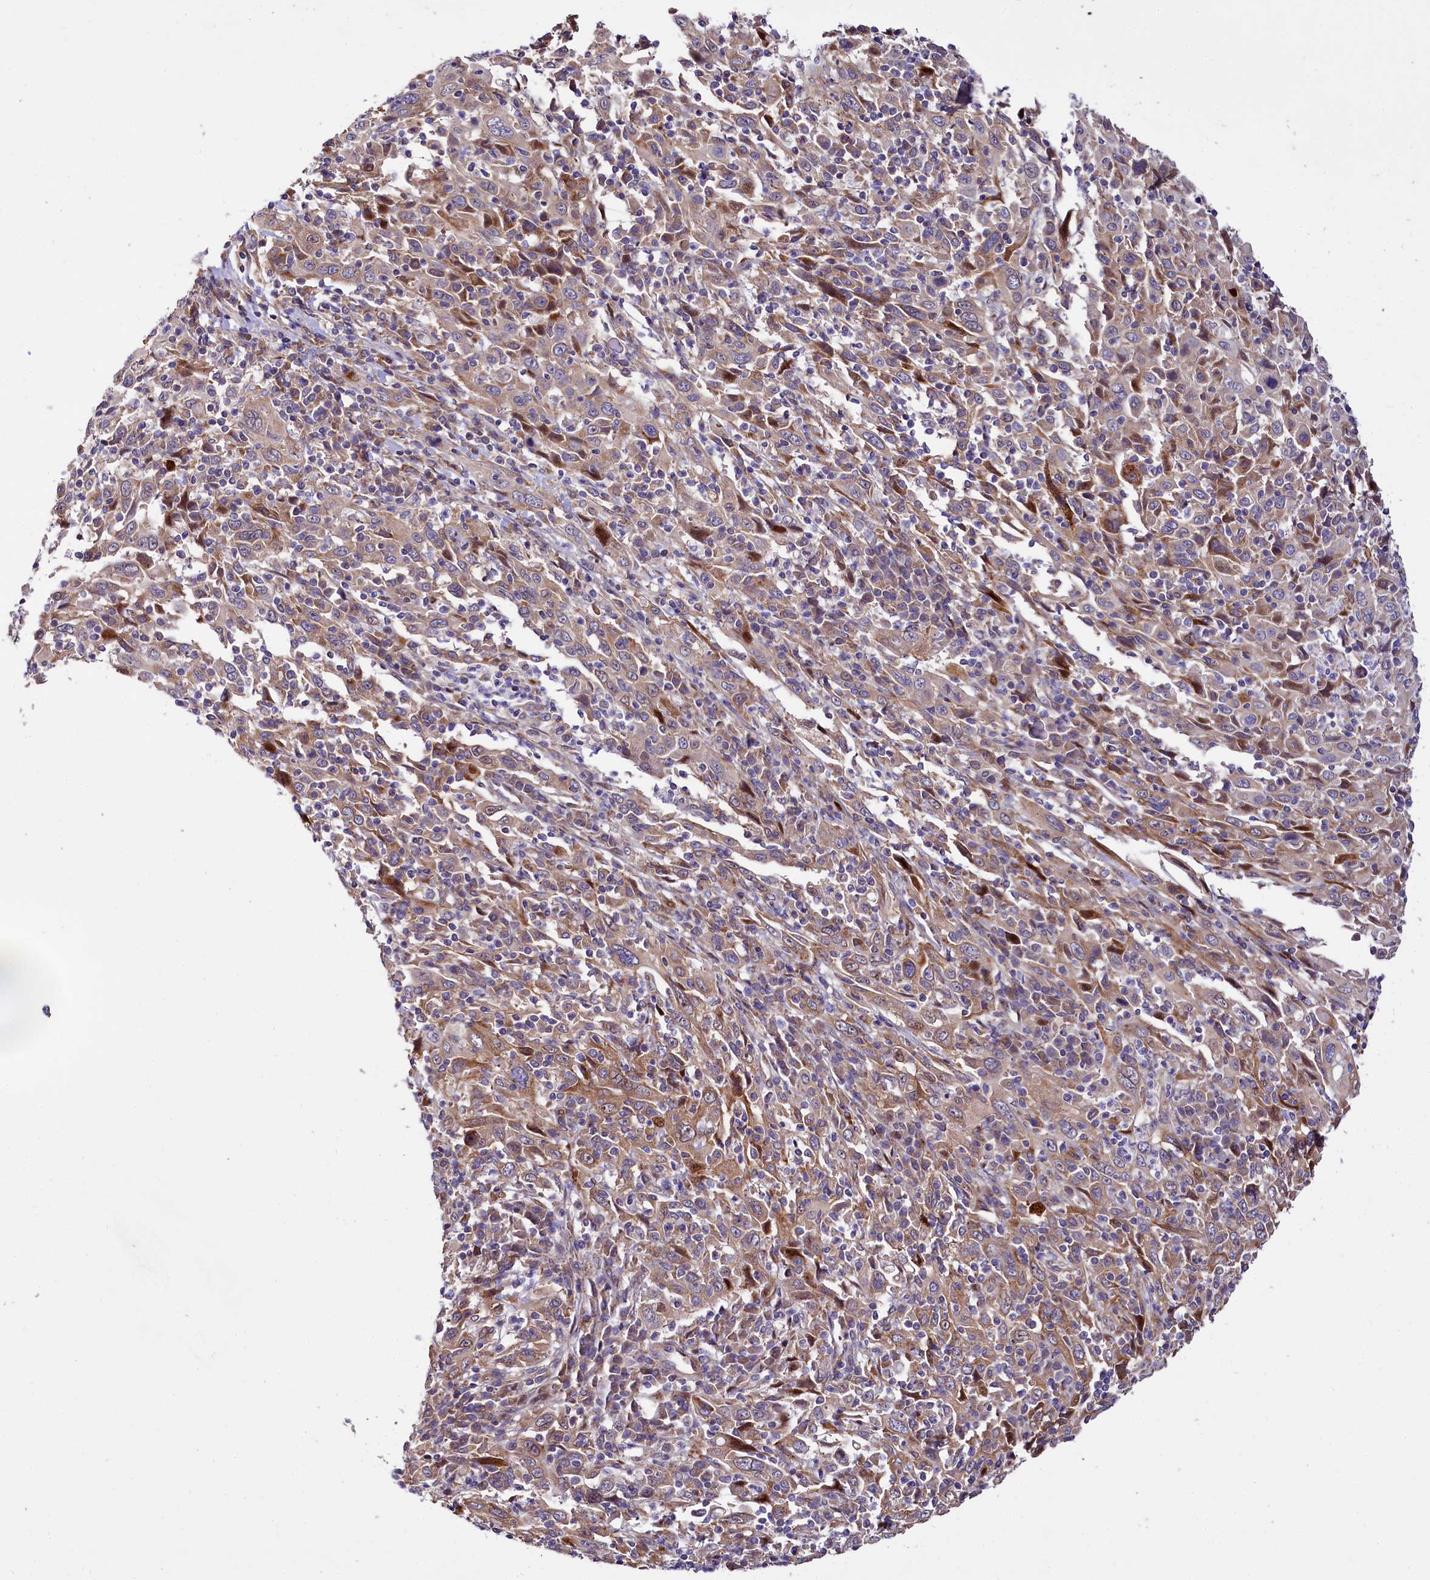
{"staining": {"intensity": "moderate", "quantity": ">75%", "location": "cytoplasmic/membranous"}, "tissue": "cervical cancer", "cell_type": "Tumor cells", "image_type": "cancer", "snomed": [{"axis": "morphology", "description": "Squamous cell carcinoma, NOS"}, {"axis": "topography", "description": "Cervix"}], "caption": "Brown immunohistochemical staining in human cervical squamous cell carcinoma shows moderate cytoplasmic/membranous expression in about >75% of tumor cells. (DAB (3,3'-diaminobenzidine) = brown stain, brightfield microscopy at high magnification).", "gene": "PDZRN3", "patient": {"sex": "female", "age": 46}}